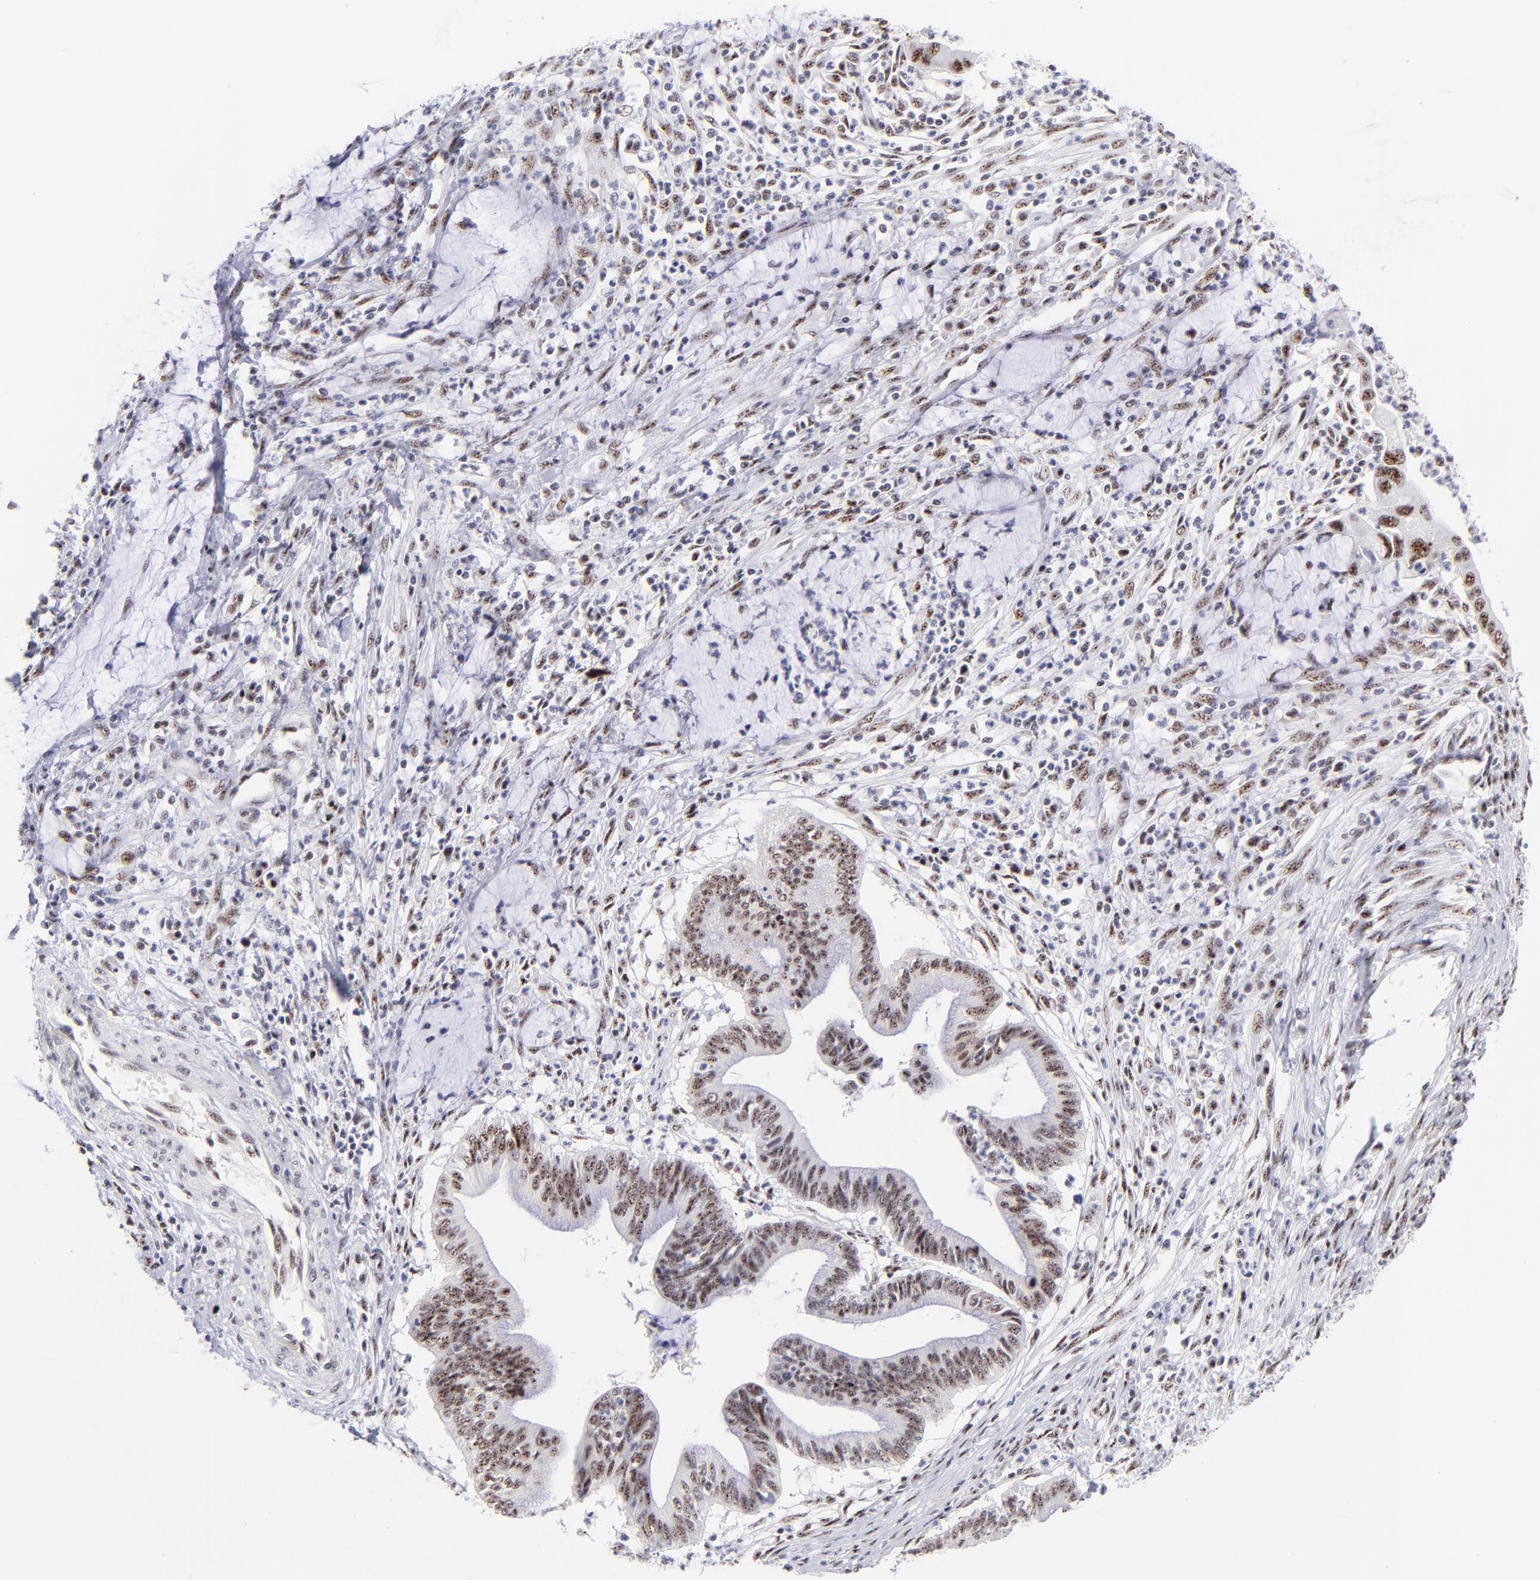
{"staining": {"intensity": "moderate", "quantity": ">75%", "location": "nuclear"}, "tissue": "cervical cancer", "cell_type": "Tumor cells", "image_type": "cancer", "snomed": [{"axis": "morphology", "description": "Adenocarcinoma, NOS"}, {"axis": "topography", "description": "Cervix"}], "caption": "Immunohistochemistry (IHC) of human adenocarcinoma (cervical) demonstrates medium levels of moderate nuclear positivity in approximately >75% of tumor cells. Using DAB (3,3'-diaminobenzidine) (brown) and hematoxylin (blue) stains, captured at high magnification using brightfield microscopy.", "gene": "CDC25C", "patient": {"sex": "female", "age": 36}}